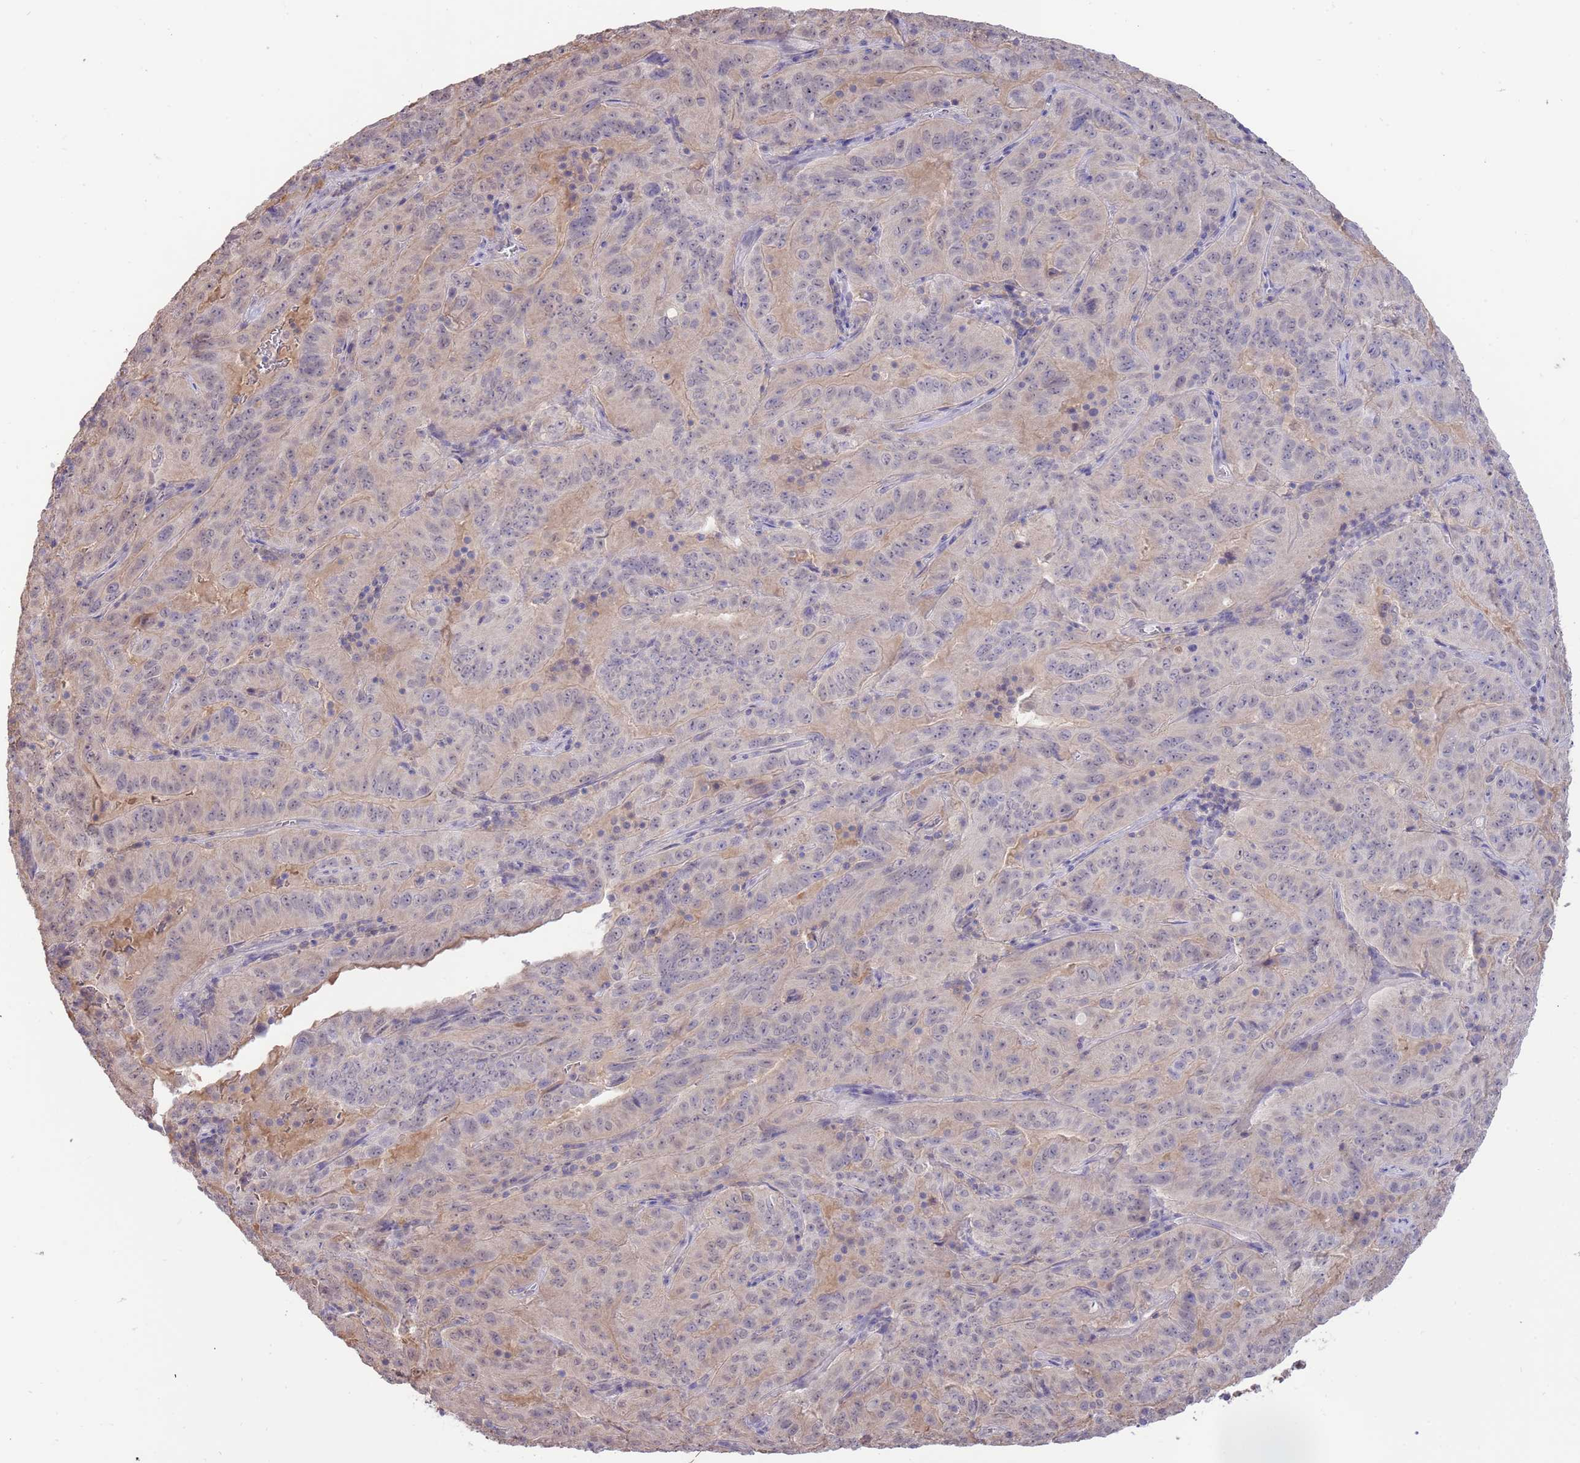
{"staining": {"intensity": "weak", "quantity": "<25%", "location": "cytoplasmic/membranous"}, "tissue": "pancreatic cancer", "cell_type": "Tumor cells", "image_type": "cancer", "snomed": [{"axis": "morphology", "description": "Adenocarcinoma, NOS"}, {"axis": "topography", "description": "Pancreas"}], "caption": "Adenocarcinoma (pancreatic) stained for a protein using immunohistochemistry (IHC) reveals no staining tumor cells.", "gene": "AP5S1", "patient": {"sex": "male", "age": 63}}